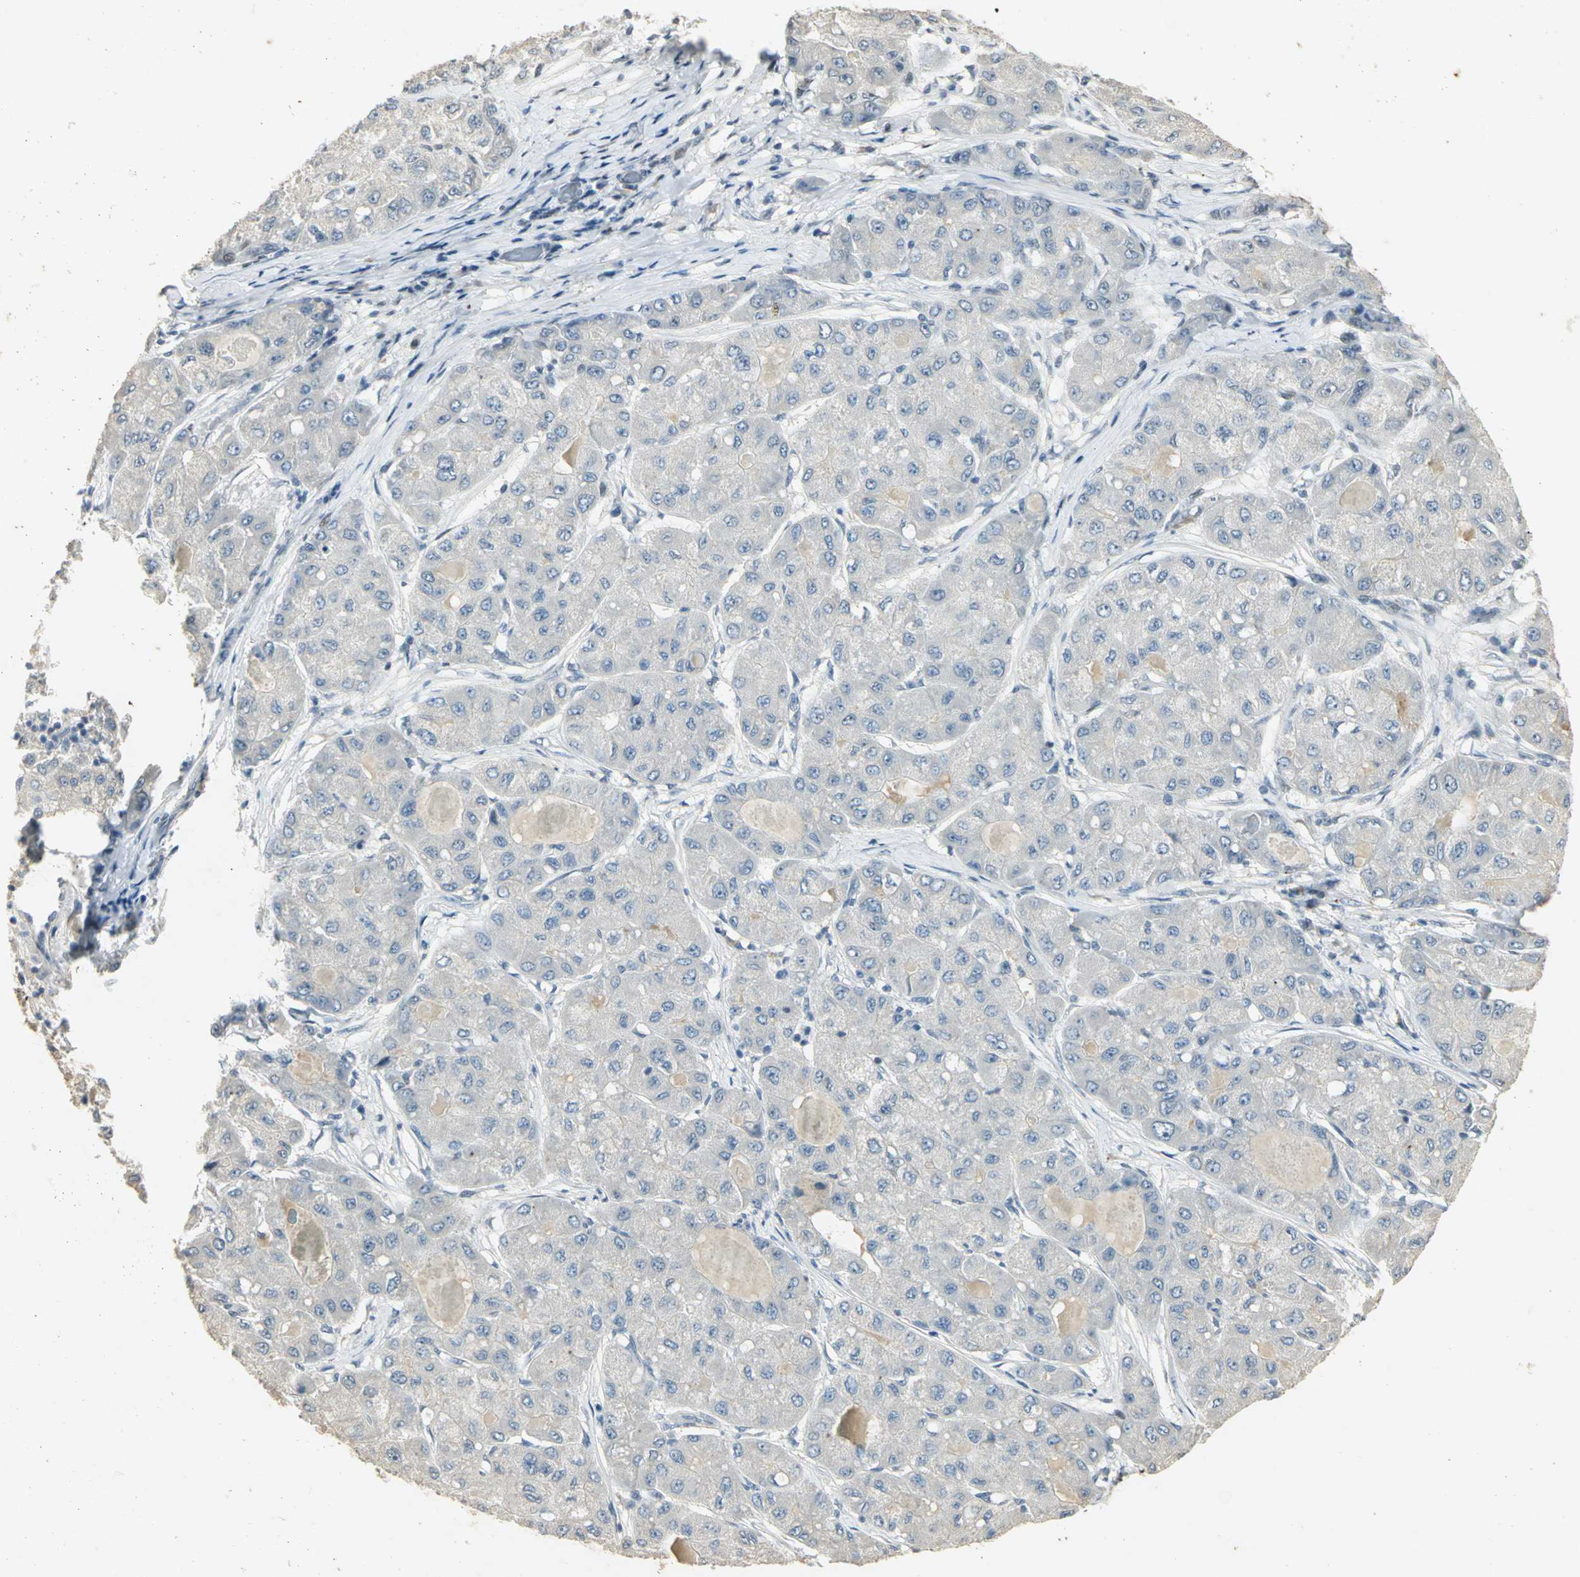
{"staining": {"intensity": "negative", "quantity": "none", "location": "none"}, "tissue": "liver cancer", "cell_type": "Tumor cells", "image_type": "cancer", "snomed": [{"axis": "morphology", "description": "Carcinoma, Hepatocellular, NOS"}, {"axis": "topography", "description": "Liver"}], "caption": "This is a histopathology image of immunohistochemistry (IHC) staining of liver hepatocellular carcinoma, which shows no expression in tumor cells.", "gene": "AK6", "patient": {"sex": "male", "age": 80}}